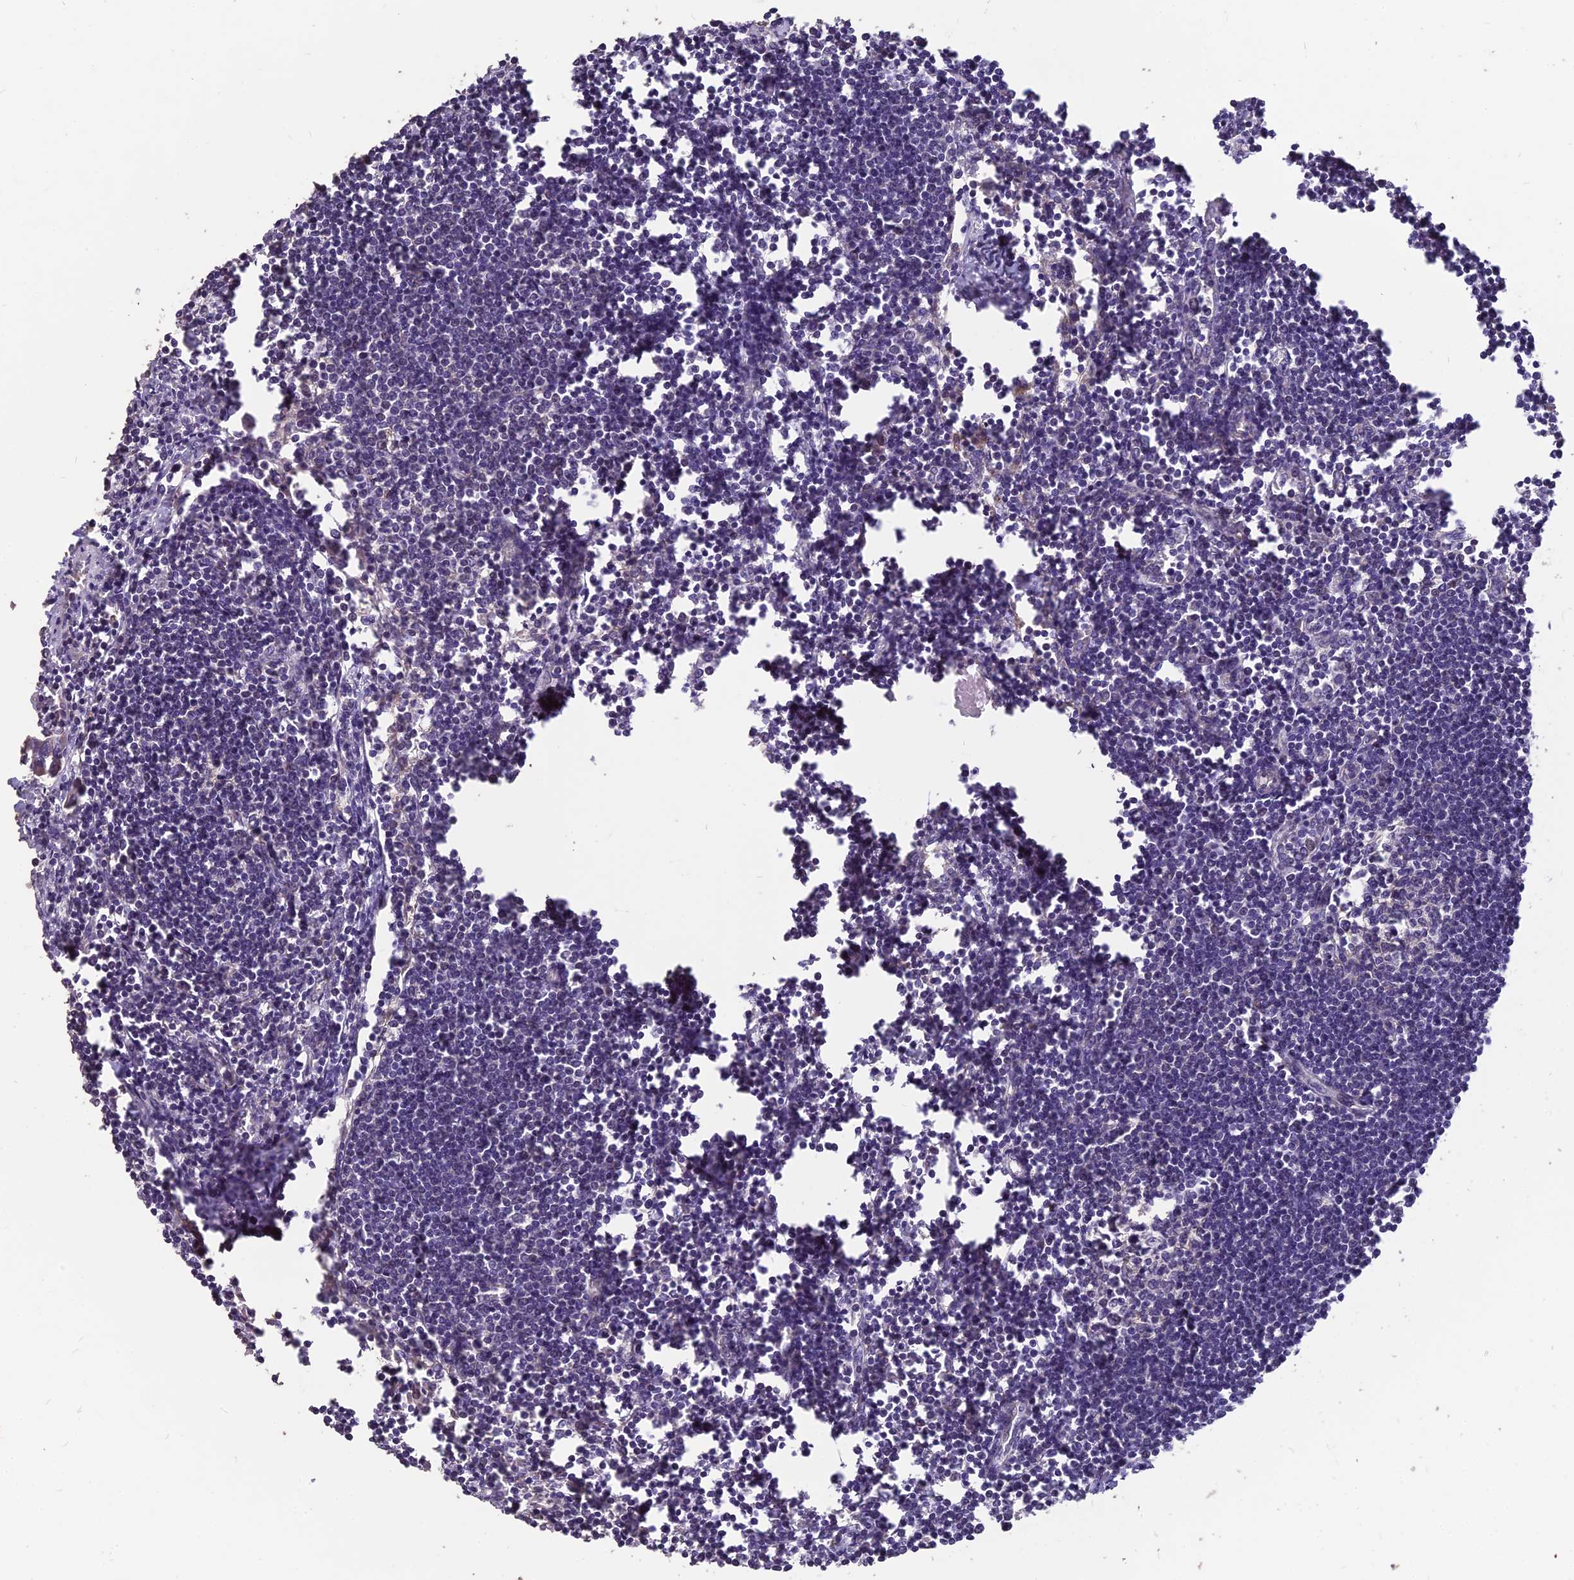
{"staining": {"intensity": "negative", "quantity": "none", "location": "none"}, "tissue": "lymph node", "cell_type": "Germinal center cells", "image_type": "normal", "snomed": [{"axis": "morphology", "description": "Normal tissue, NOS"}, {"axis": "morphology", "description": "Malignant melanoma, Metastatic site"}, {"axis": "topography", "description": "Lymph node"}], "caption": "This is a image of immunohistochemistry (IHC) staining of normal lymph node, which shows no staining in germinal center cells. (IHC, brightfield microscopy, high magnification).", "gene": "CEACAM16", "patient": {"sex": "male", "age": 41}}